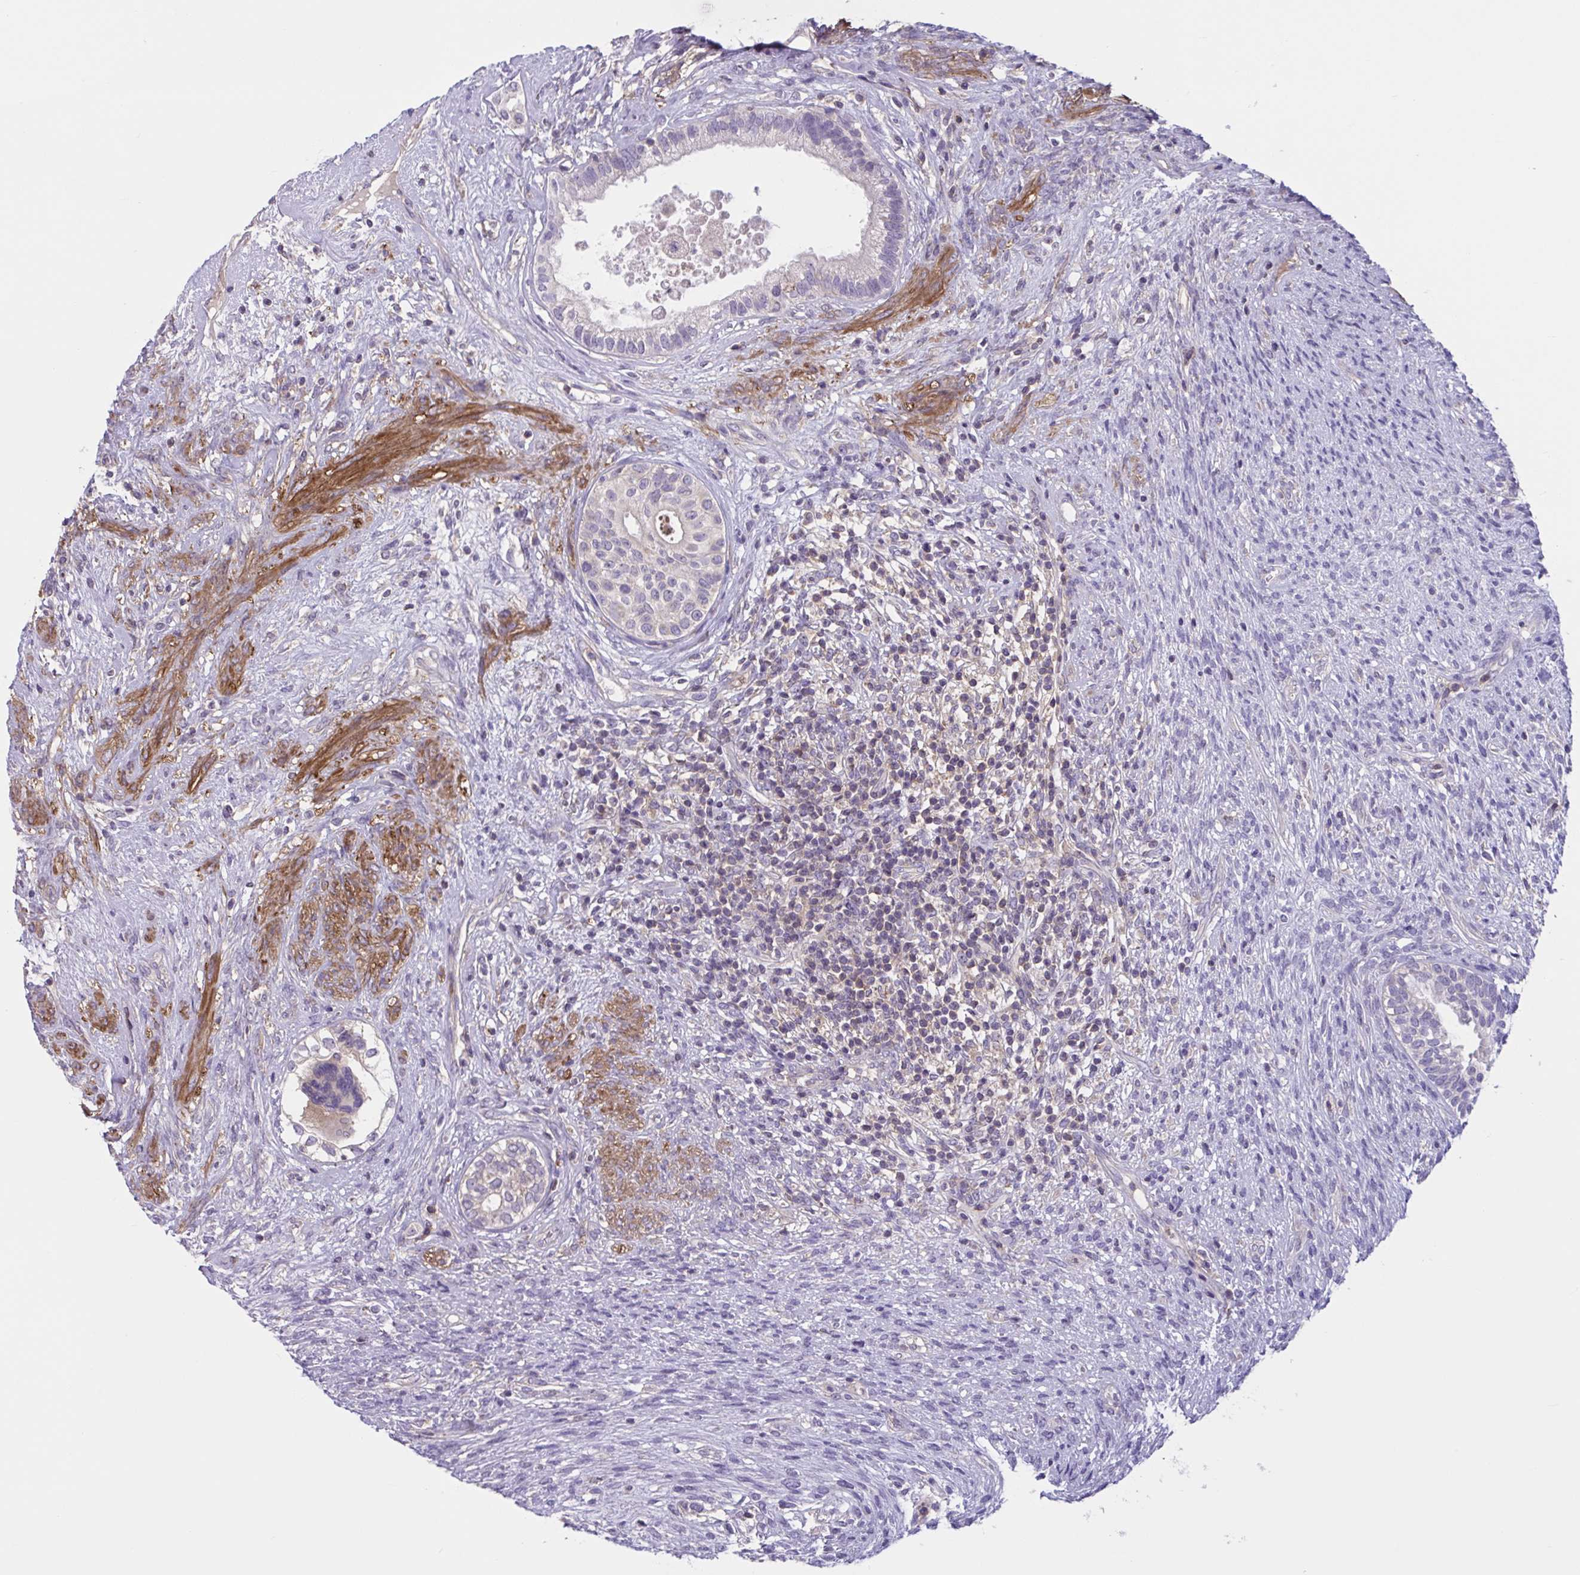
{"staining": {"intensity": "negative", "quantity": "none", "location": "none"}, "tissue": "testis cancer", "cell_type": "Tumor cells", "image_type": "cancer", "snomed": [{"axis": "morphology", "description": "Seminoma, NOS"}, {"axis": "morphology", "description": "Carcinoma, Embryonal, NOS"}, {"axis": "topography", "description": "Testis"}], "caption": "IHC image of neoplastic tissue: testis cancer (embryonal carcinoma) stained with DAB demonstrates no significant protein expression in tumor cells.", "gene": "WNT9B", "patient": {"sex": "male", "age": 41}}